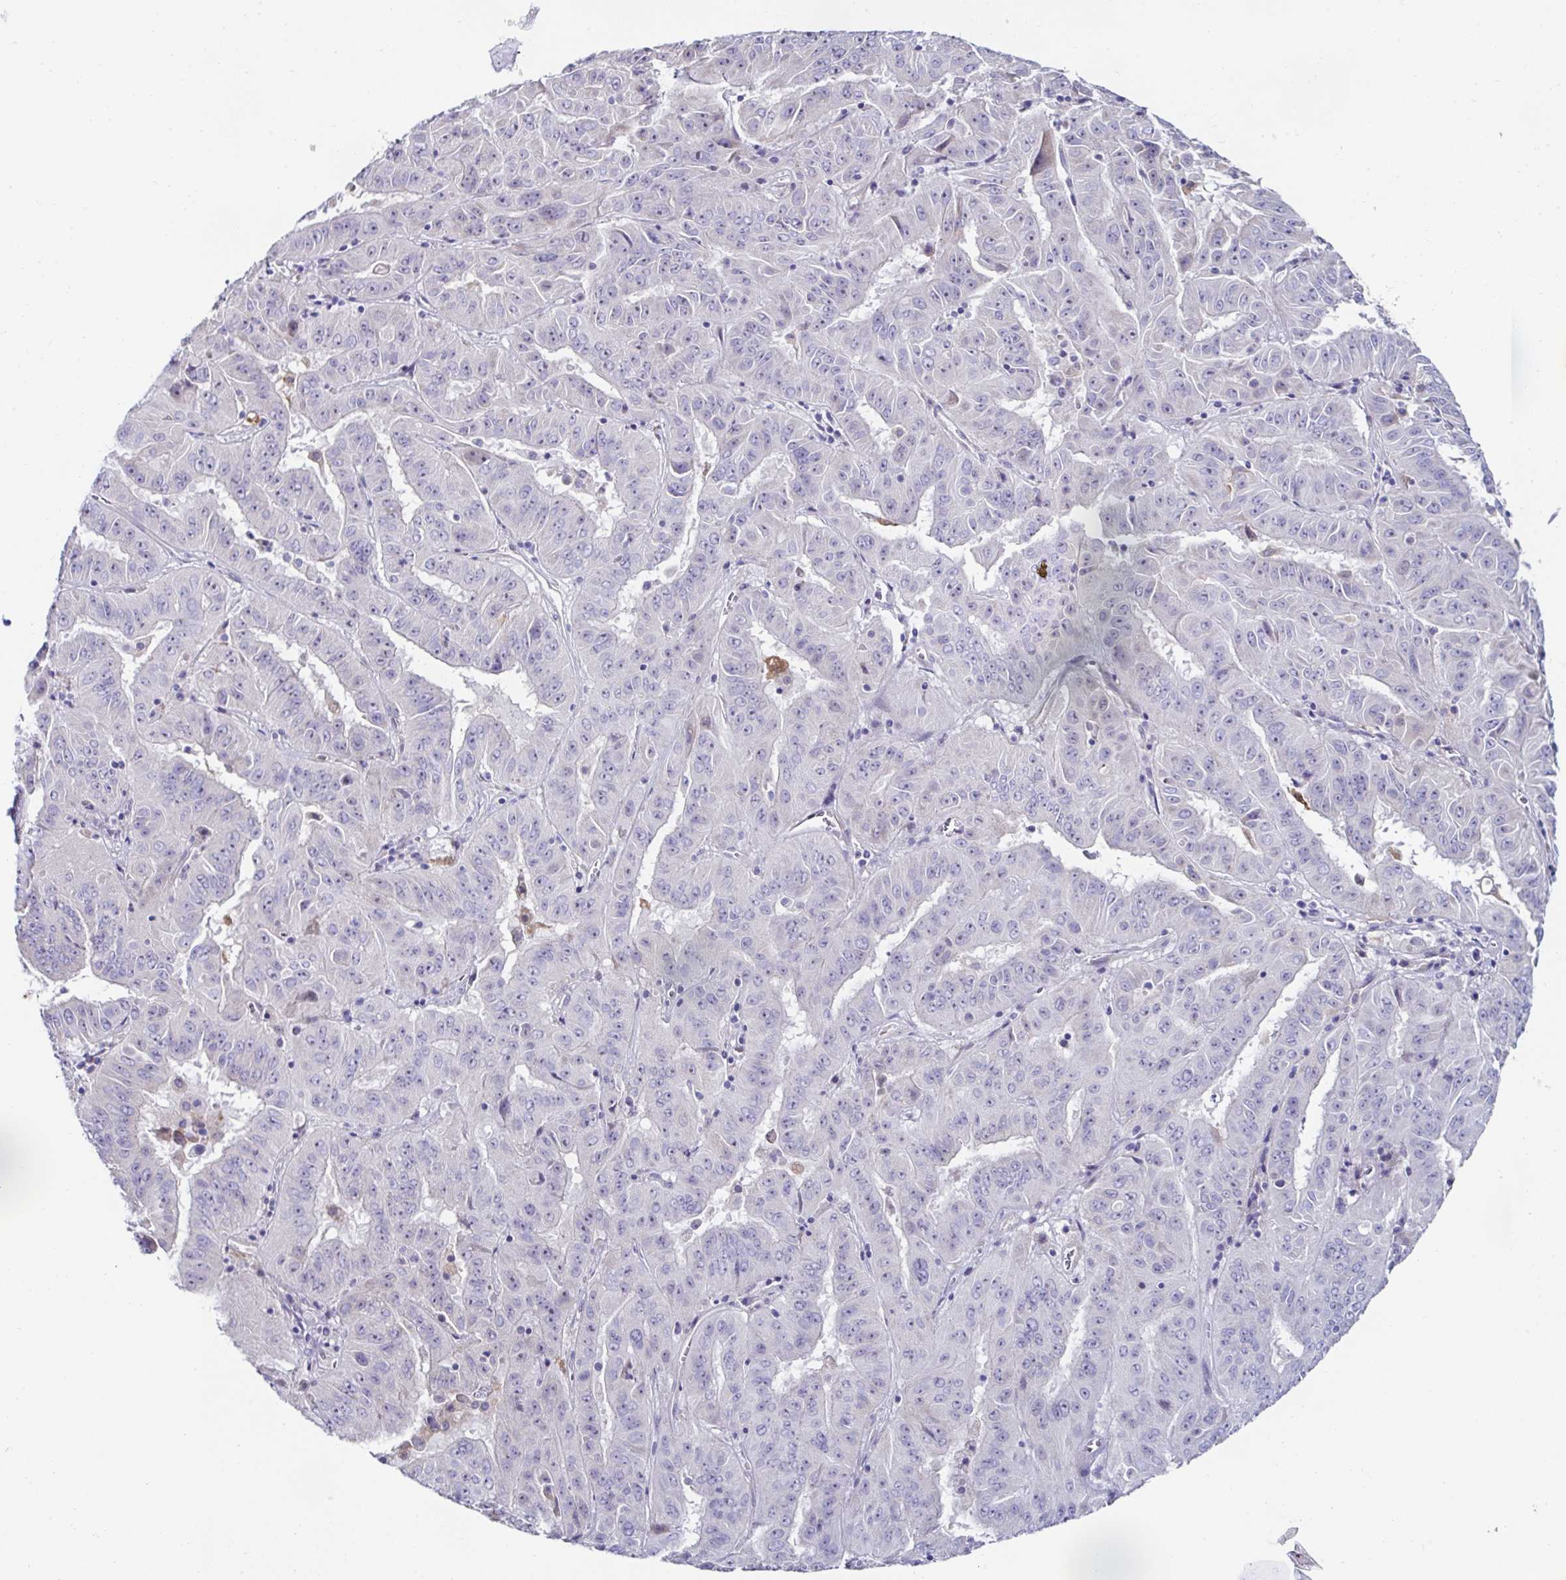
{"staining": {"intensity": "negative", "quantity": "none", "location": "none"}, "tissue": "pancreatic cancer", "cell_type": "Tumor cells", "image_type": "cancer", "snomed": [{"axis": "morphology", "description": "Adenocarcinoma, NOS"}, {"axis": "topography", "description": "Pancreas"}], "caption": "Micrograph shows no protein positivity in tumor cells of pancreatic cancer tissue. Brightfield microscopy of immunohistochemistry (IHC) stained with DAB (3,3'-diaminobenzidine) (brown) and hematoxylin (blue), captured at high magnification.", "gene": "FBXL13", "patient": {"sex": "male", "age": 63}}